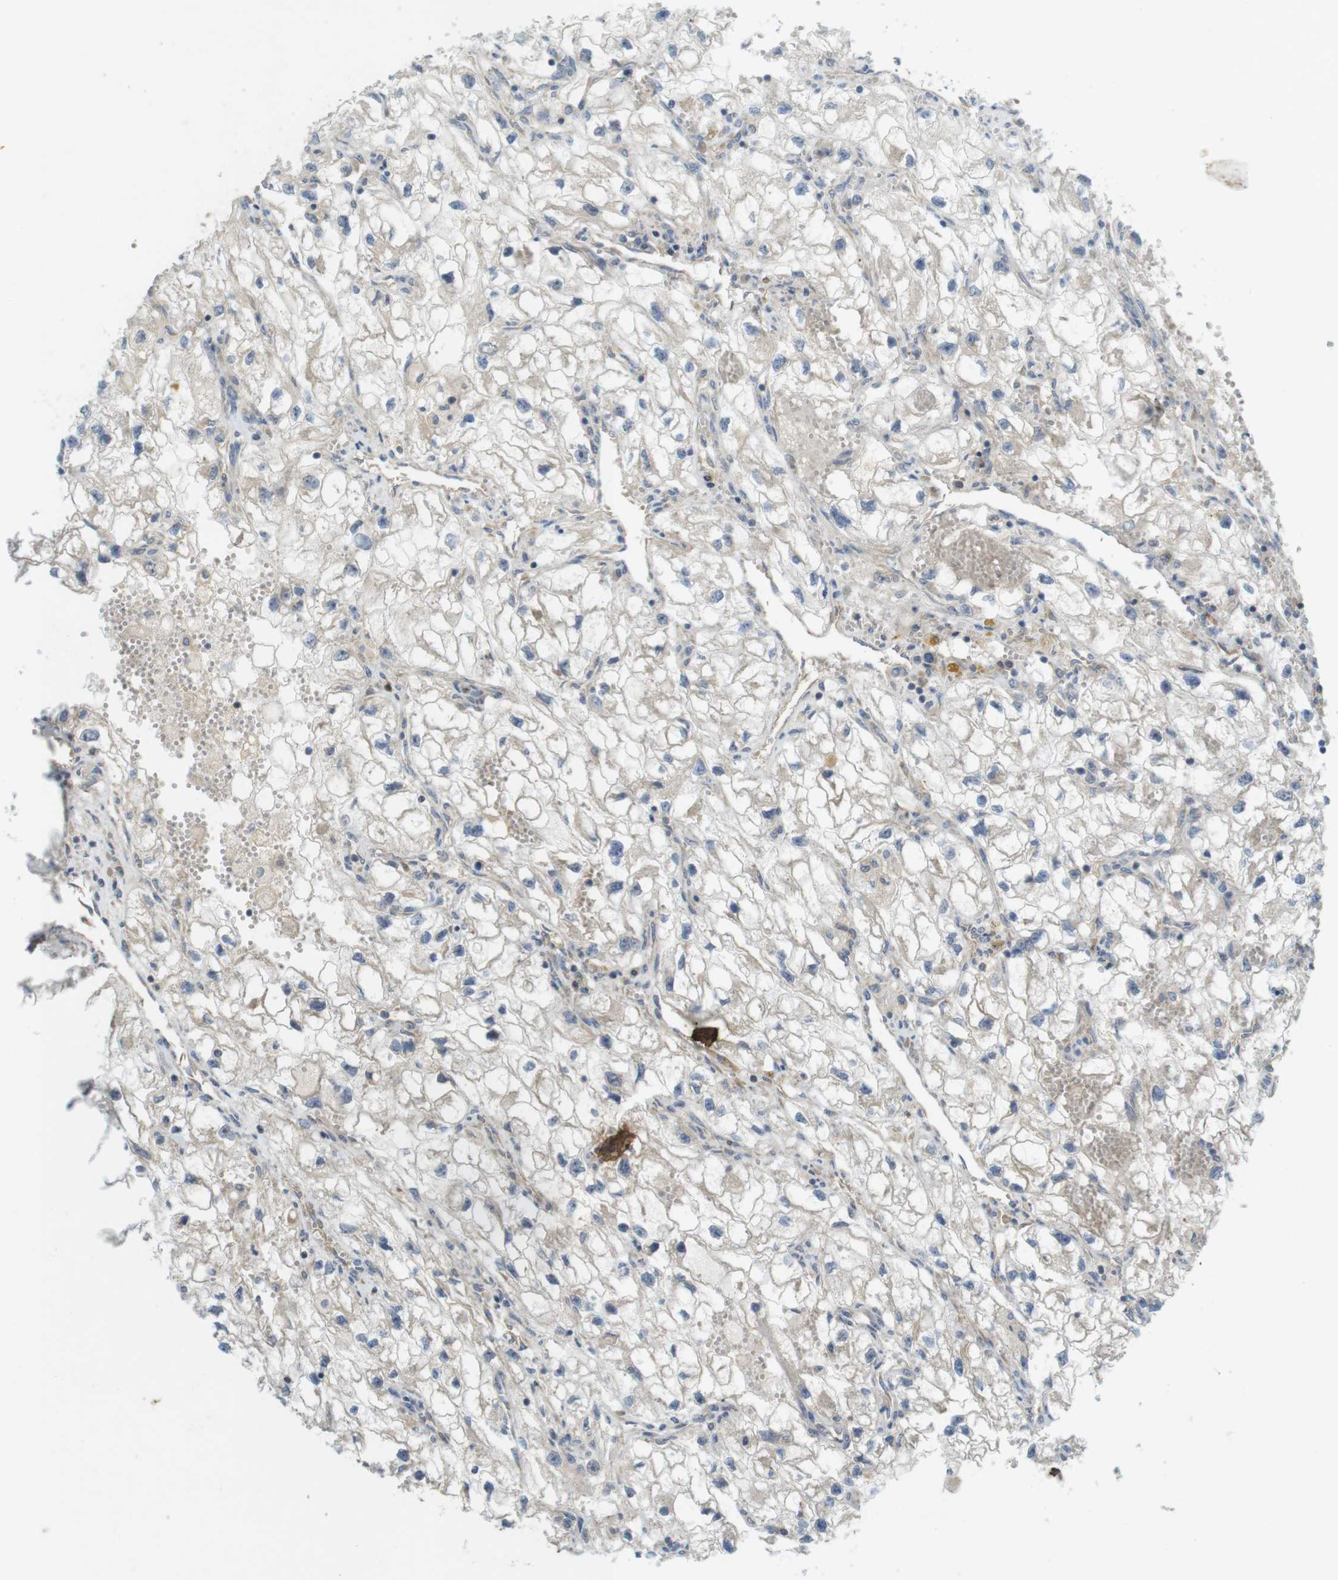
{"staining": {"intensity": "weak", "quantity": "<25%", "location": "cytoplasmic/membranous"}, "tissue": "renal cancer", "cell_type": "Tumor cells", "image_type": "cancer", "snomed": [{"axis": "morphology", "description": "Adenocarcinoma, NOS"}, {"axis": "topography", "description": "Kidney"}], "caption": "A histopathology image of renal cancer (adenocarcinoma) stained for a protein displays no brown staining in tumor cells. (IHC, brightfield microscopy, high magnification).", "gene": "CLTC", "patient": {"sex": "female", "age": 70}}